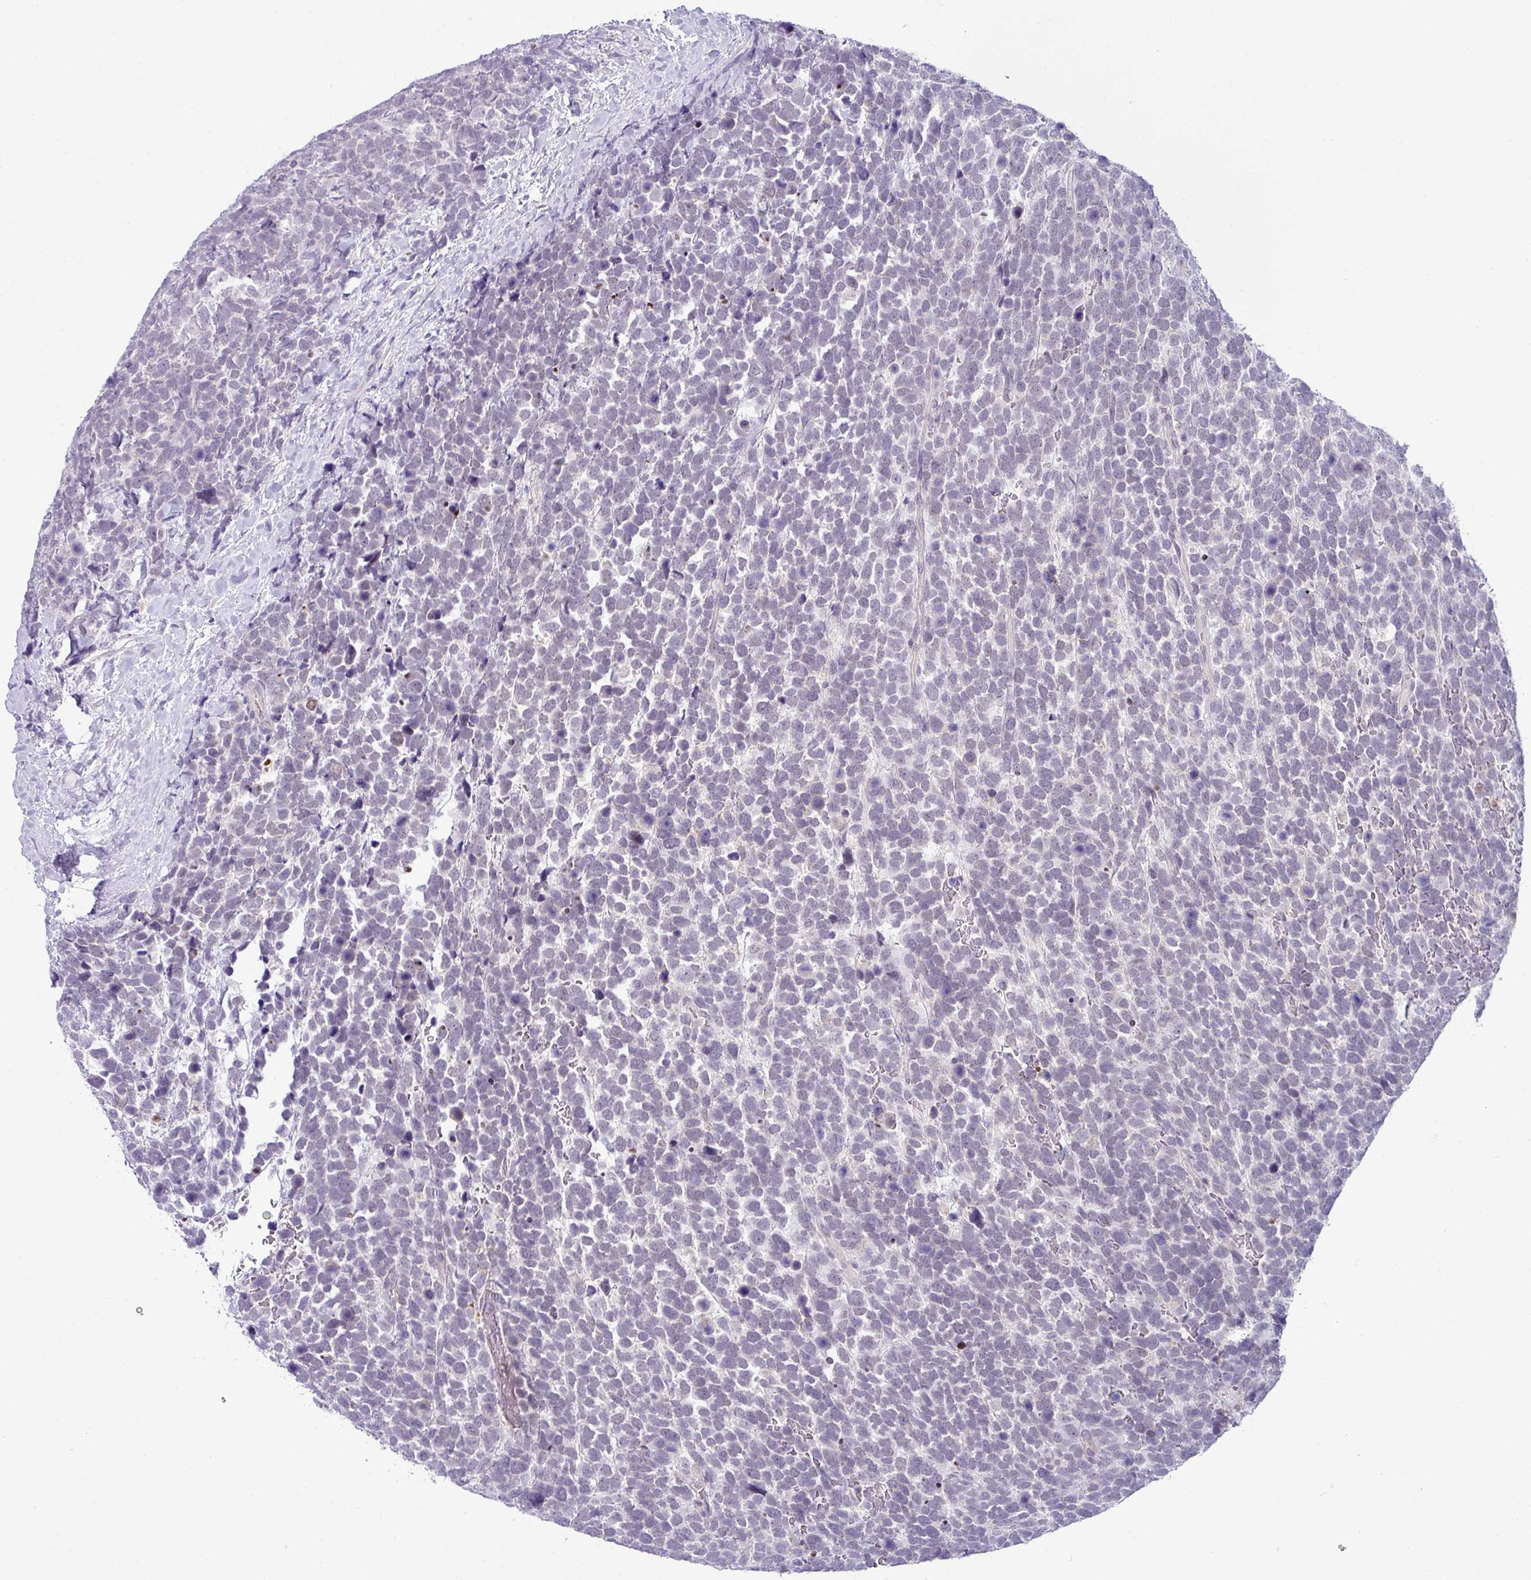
{"staining": {"intensity": "negative", "quantity": "none", "location": "none"}, "tissue": "urothelial cancer", "cell_type": "Tumor cells", "image_type": "cancer", "snomed": [{"axis": "morphology", "description": "Urothelial carcinoma, High grade"}, {"axis": "topography", "description": "Urinary bladder"}], "caption": "This is a micrograph of immunohistochemistry staining of urothelial carcinoma (high-grade), which shows no positivity in tumor cells.", "gene": "HBEGF", "patient": {"sex": "female", "age": 82}}